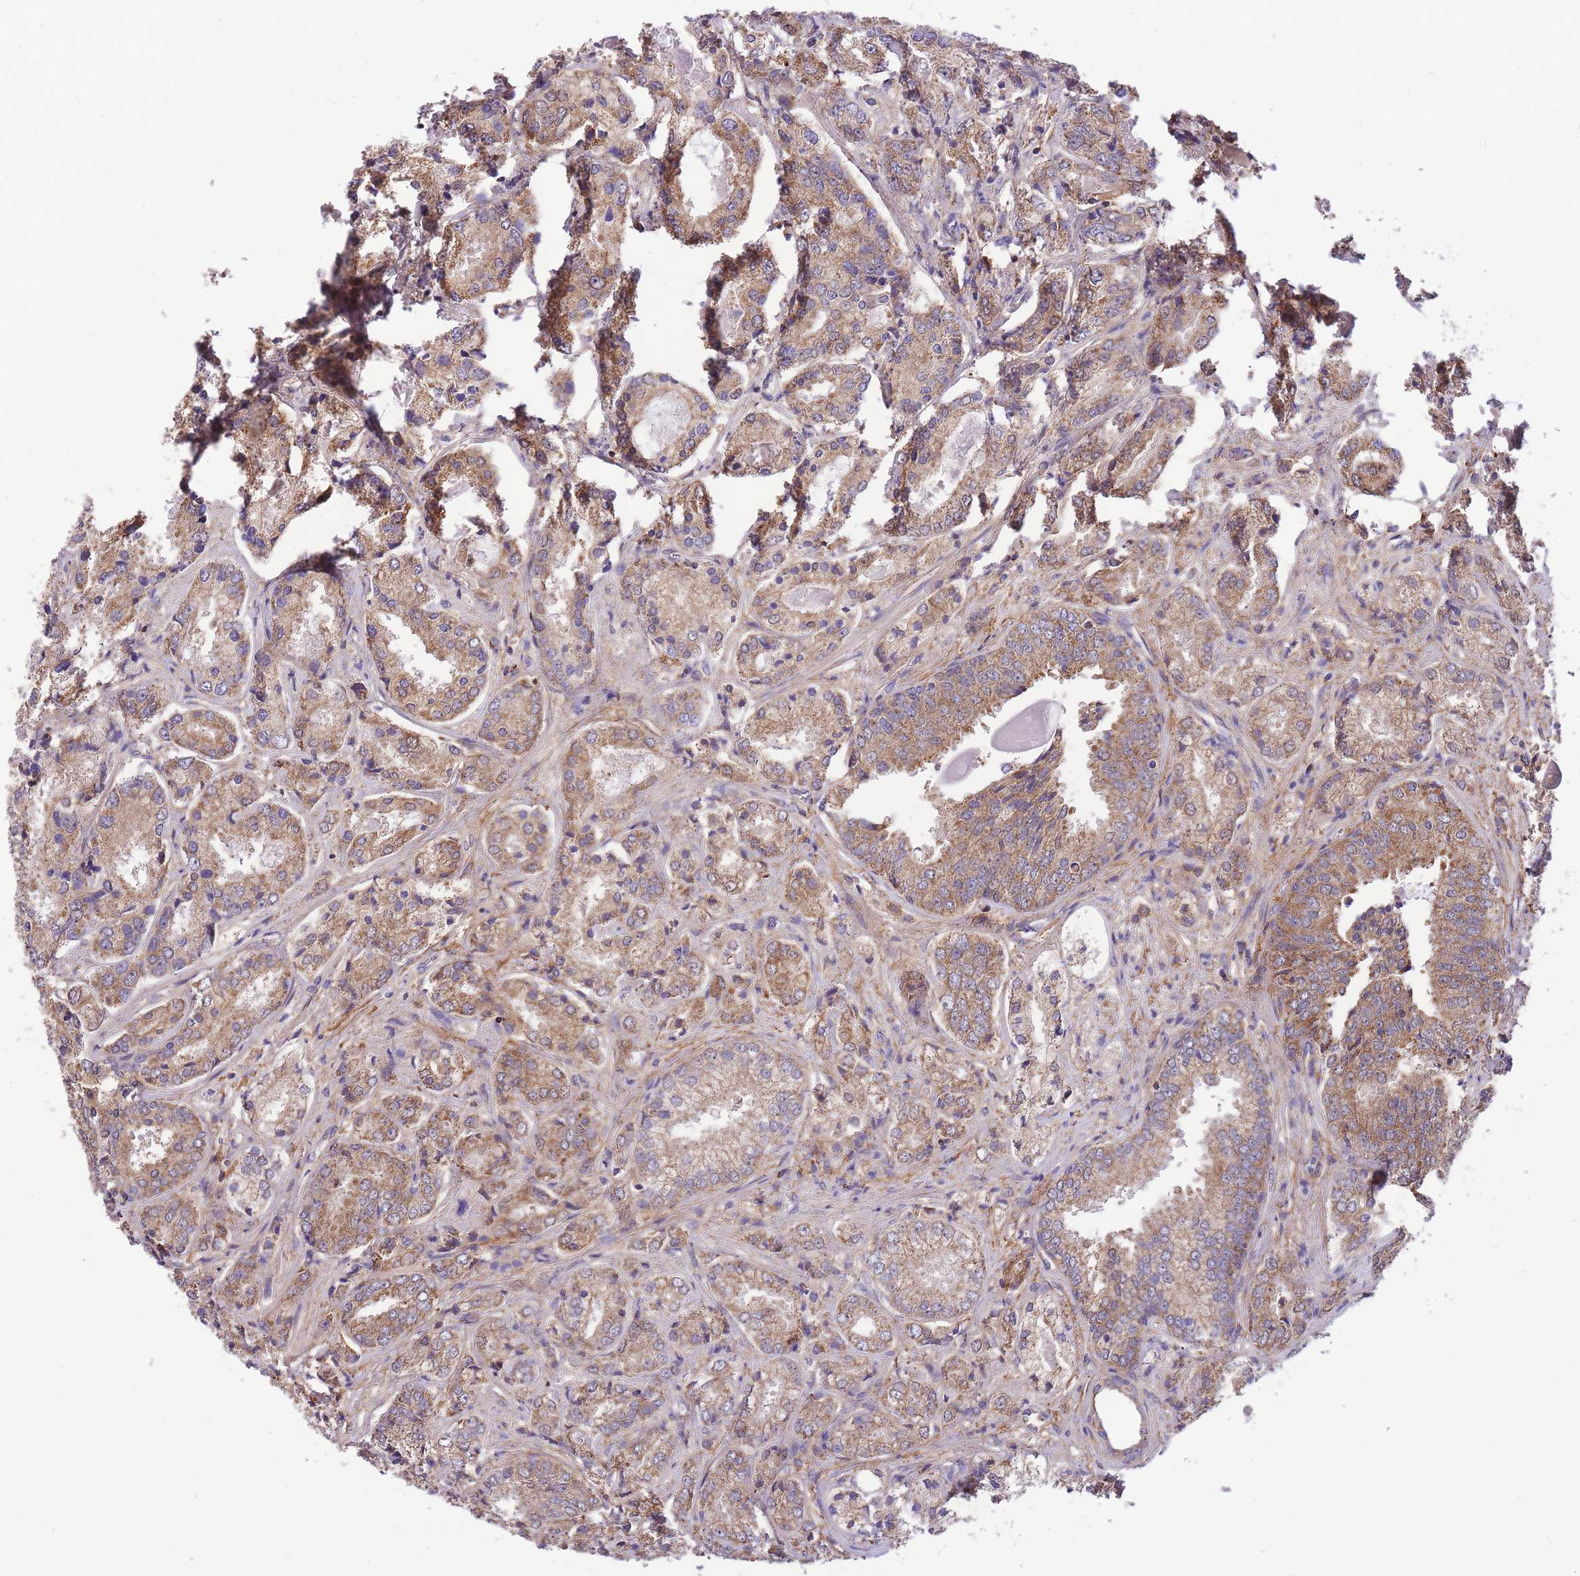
{"staining": {"intensity": "moderate", "quantity": ">75%", "location": "cytoplasmic/membranous"}, "tissue": "prostate cancer", "cell_type": "Tumor cells", "image_type": "cancer", "snomed": [{"axis": "morphology", "description": "Adenocarcinoma, High grade"}, {"axis": "topography", "description": "Prostate"}], "caption": "Tumor cells show medium levels of moderate cytoplasmic/membranous expression in approximately >75% of cells in human prostate cancer.", "gene": "ST3GAL3", "patient": {"sex": "male", "age": 63}}